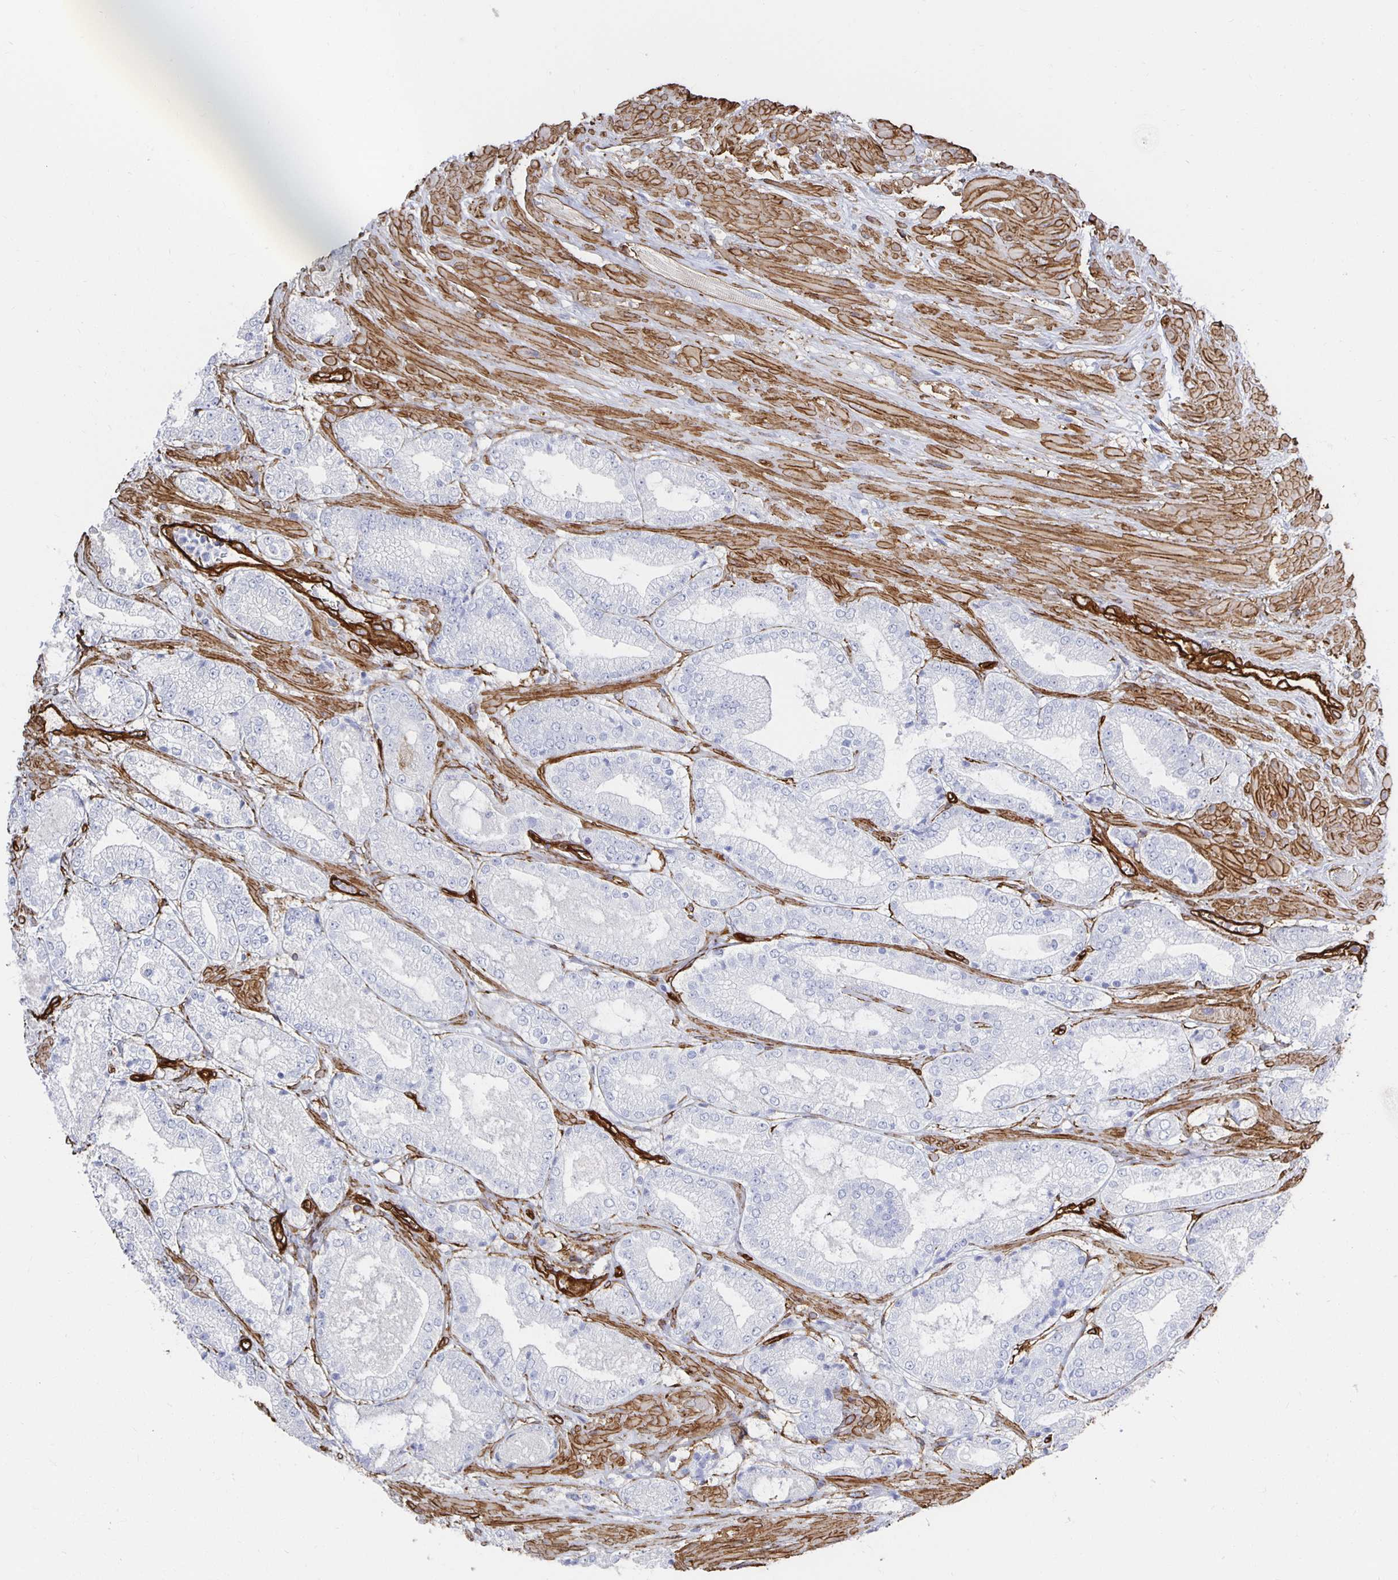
{"staining": {"intensity": "negative", "quantity": "none", "location": "none"}, "tissue": "prostate cancer", "cell_type": "Tumor cells", "image_type": "cancer", "snomed": [{"axis": "morphology", "description": "Adenocarcinoma, High grade"}, {"axis": "topography", "description": "Prostate"}], "caption": "Immunohistochemistry image of neoplastic tissue: high-grade adenocarcinoma (prostate) stained with DAB demonstrates no significant protein expression in tumor cells.", "gene": "VIPR2", "patient": {"sex": "male", "age": 64}}